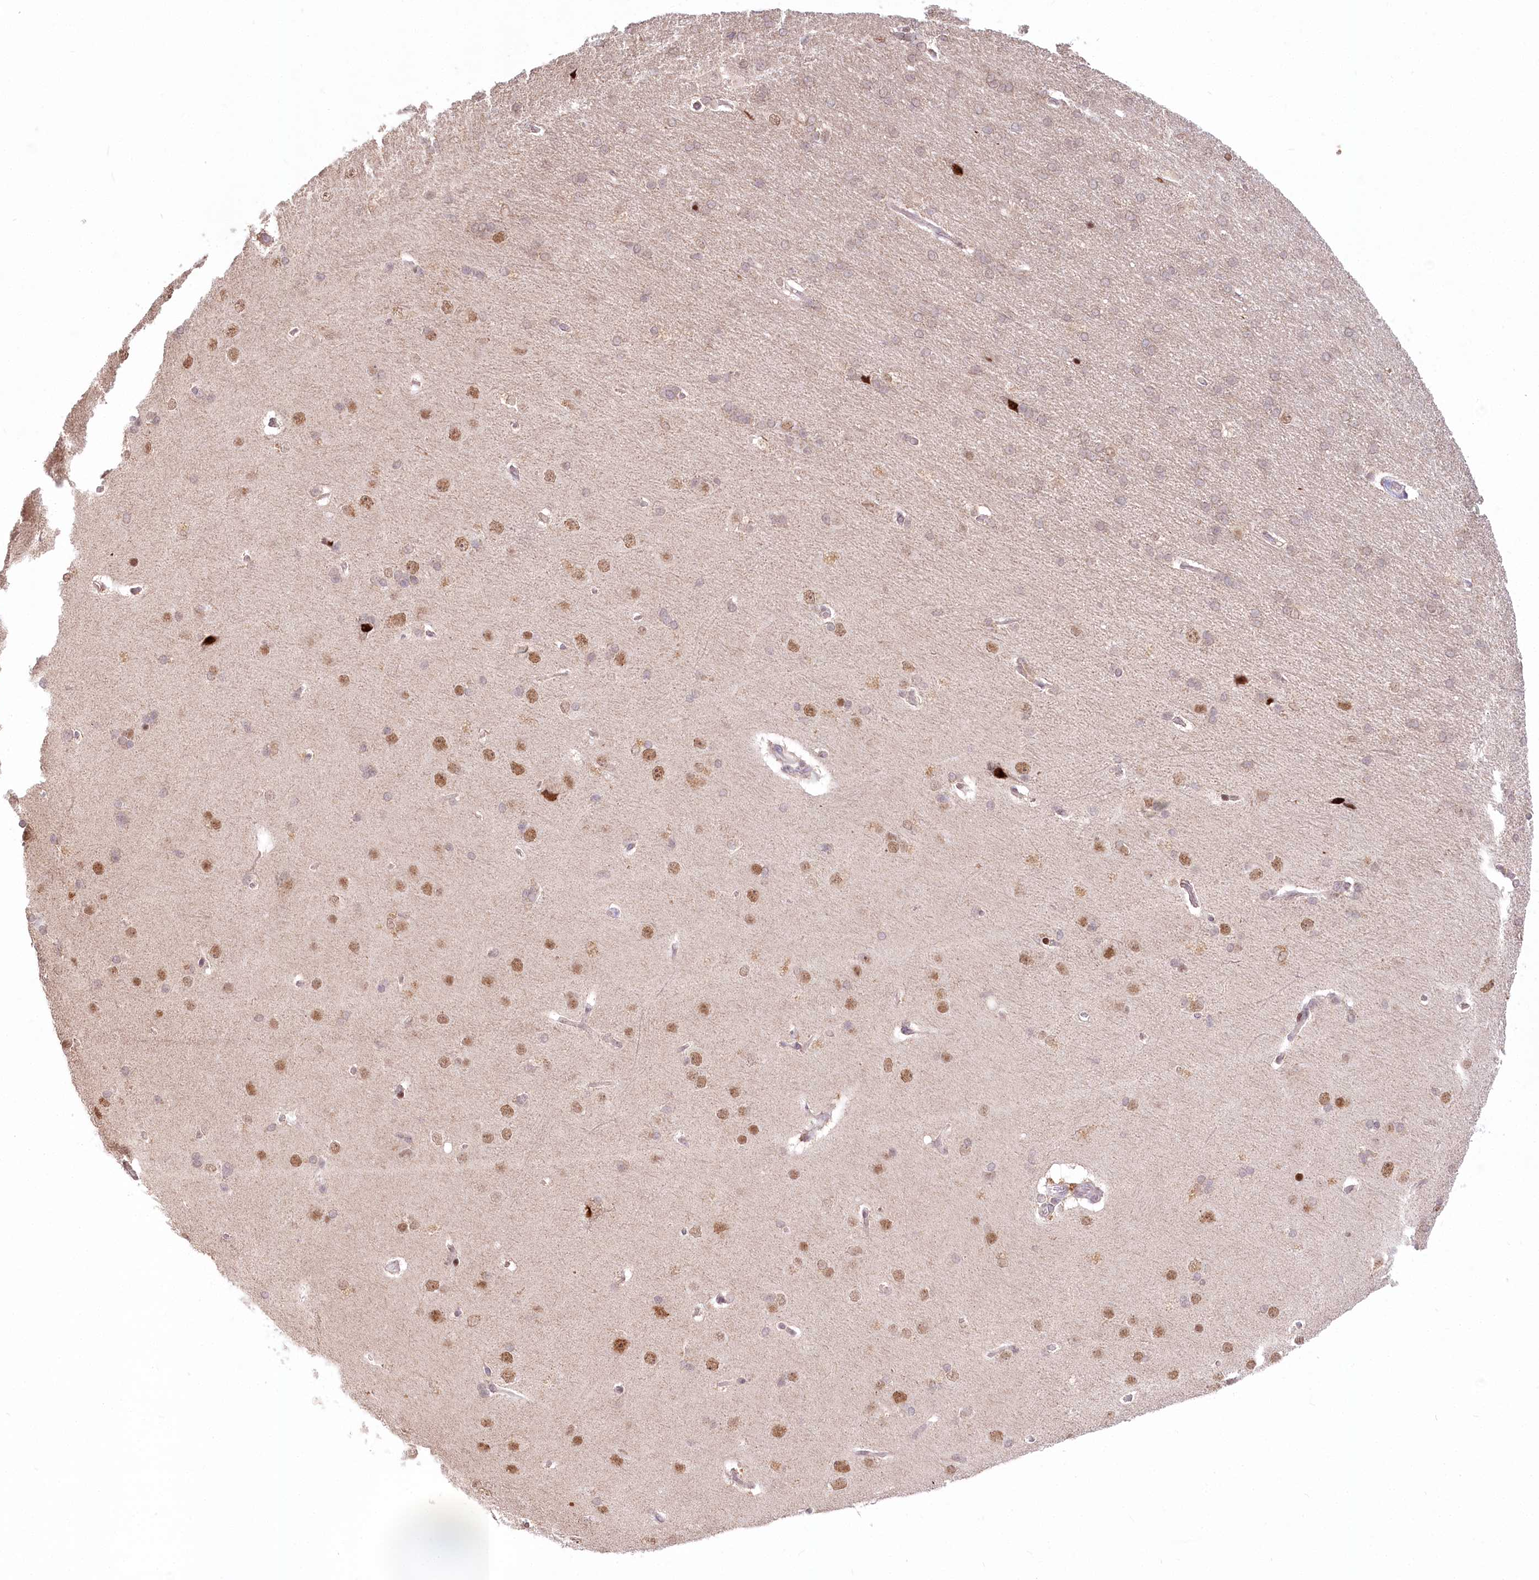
{"staining": {"intensity": "weak", "quantity": ">75%", "location": "cytoplasmic/membranous"}, "tissue": "cerebral cortex", "cell_type": "Endothelial cells", "image_type": "normal", "snomed": [{"axis": "morphology", "description": "Normal tissue, NOS"}, {"axis": "topography", "description": "Cerebral cortex"}], "caption": "A micrograph of human cerebral cortex stained for a protein demonstrates weak cytoplasmic/membranous brown staining in endothelial cells. (DAB (3,3'-diaminobenzidine) IHC with brightfield microscopy, high magnification).", "gene": "PYURF", "patient": {"sex": "male", "age": 62}}